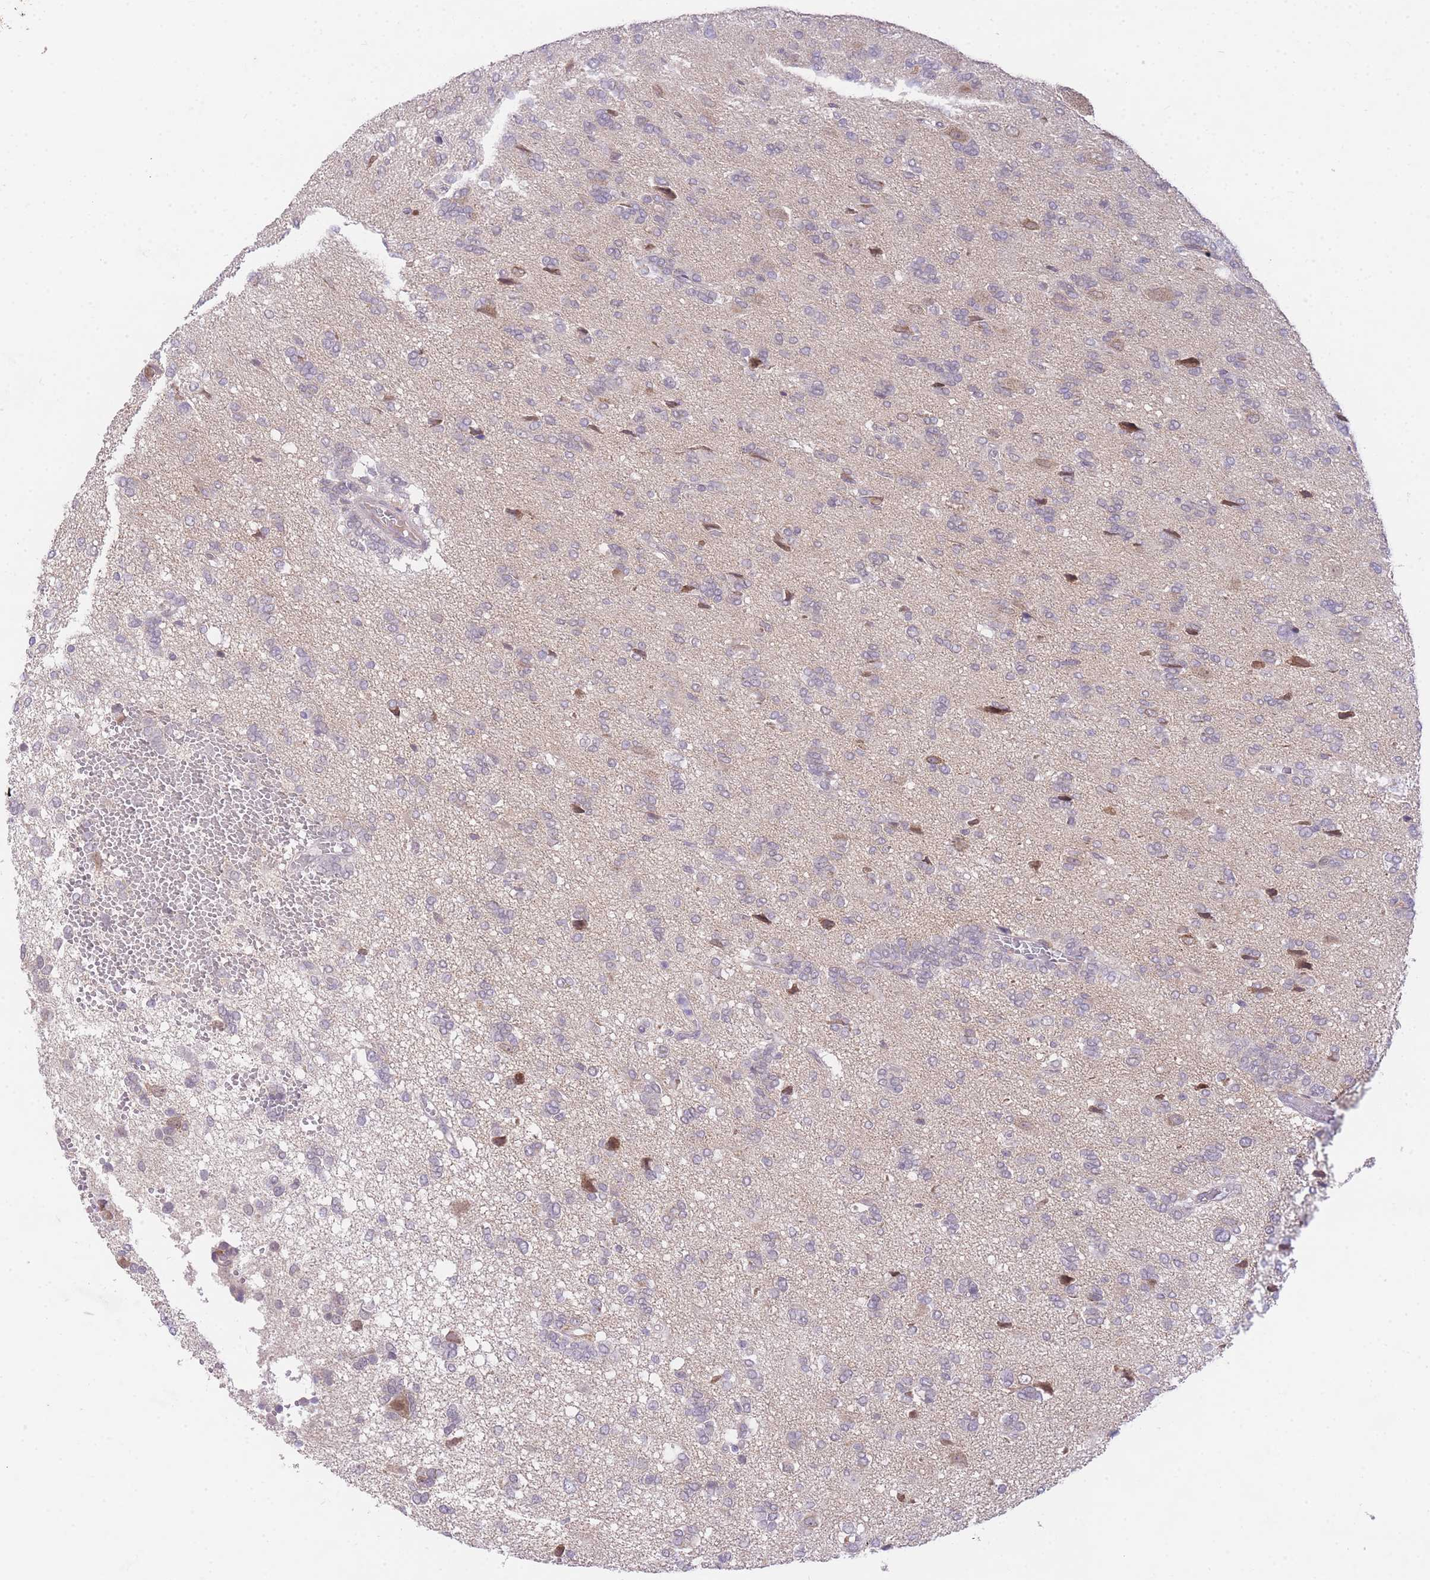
{"staining": {"intensity": "negative", "quantity": "none", "location": "none"}, "tissue": "glioma", "cell_type": "Tumor cells", "image_type": "cancer", "snomed": [{"axis": "morphology", "description": "Glioma, malignant, High grade"}, {"axis": "topography", "description": "Brain"}], "caption": "The immunohistochemistry photomicrograph has no significant expression in tumor cells of malignant glioma (high-grade) tissue.", "gene": "SLC25A33", "patient": {"sex": "female", "age": 59}}